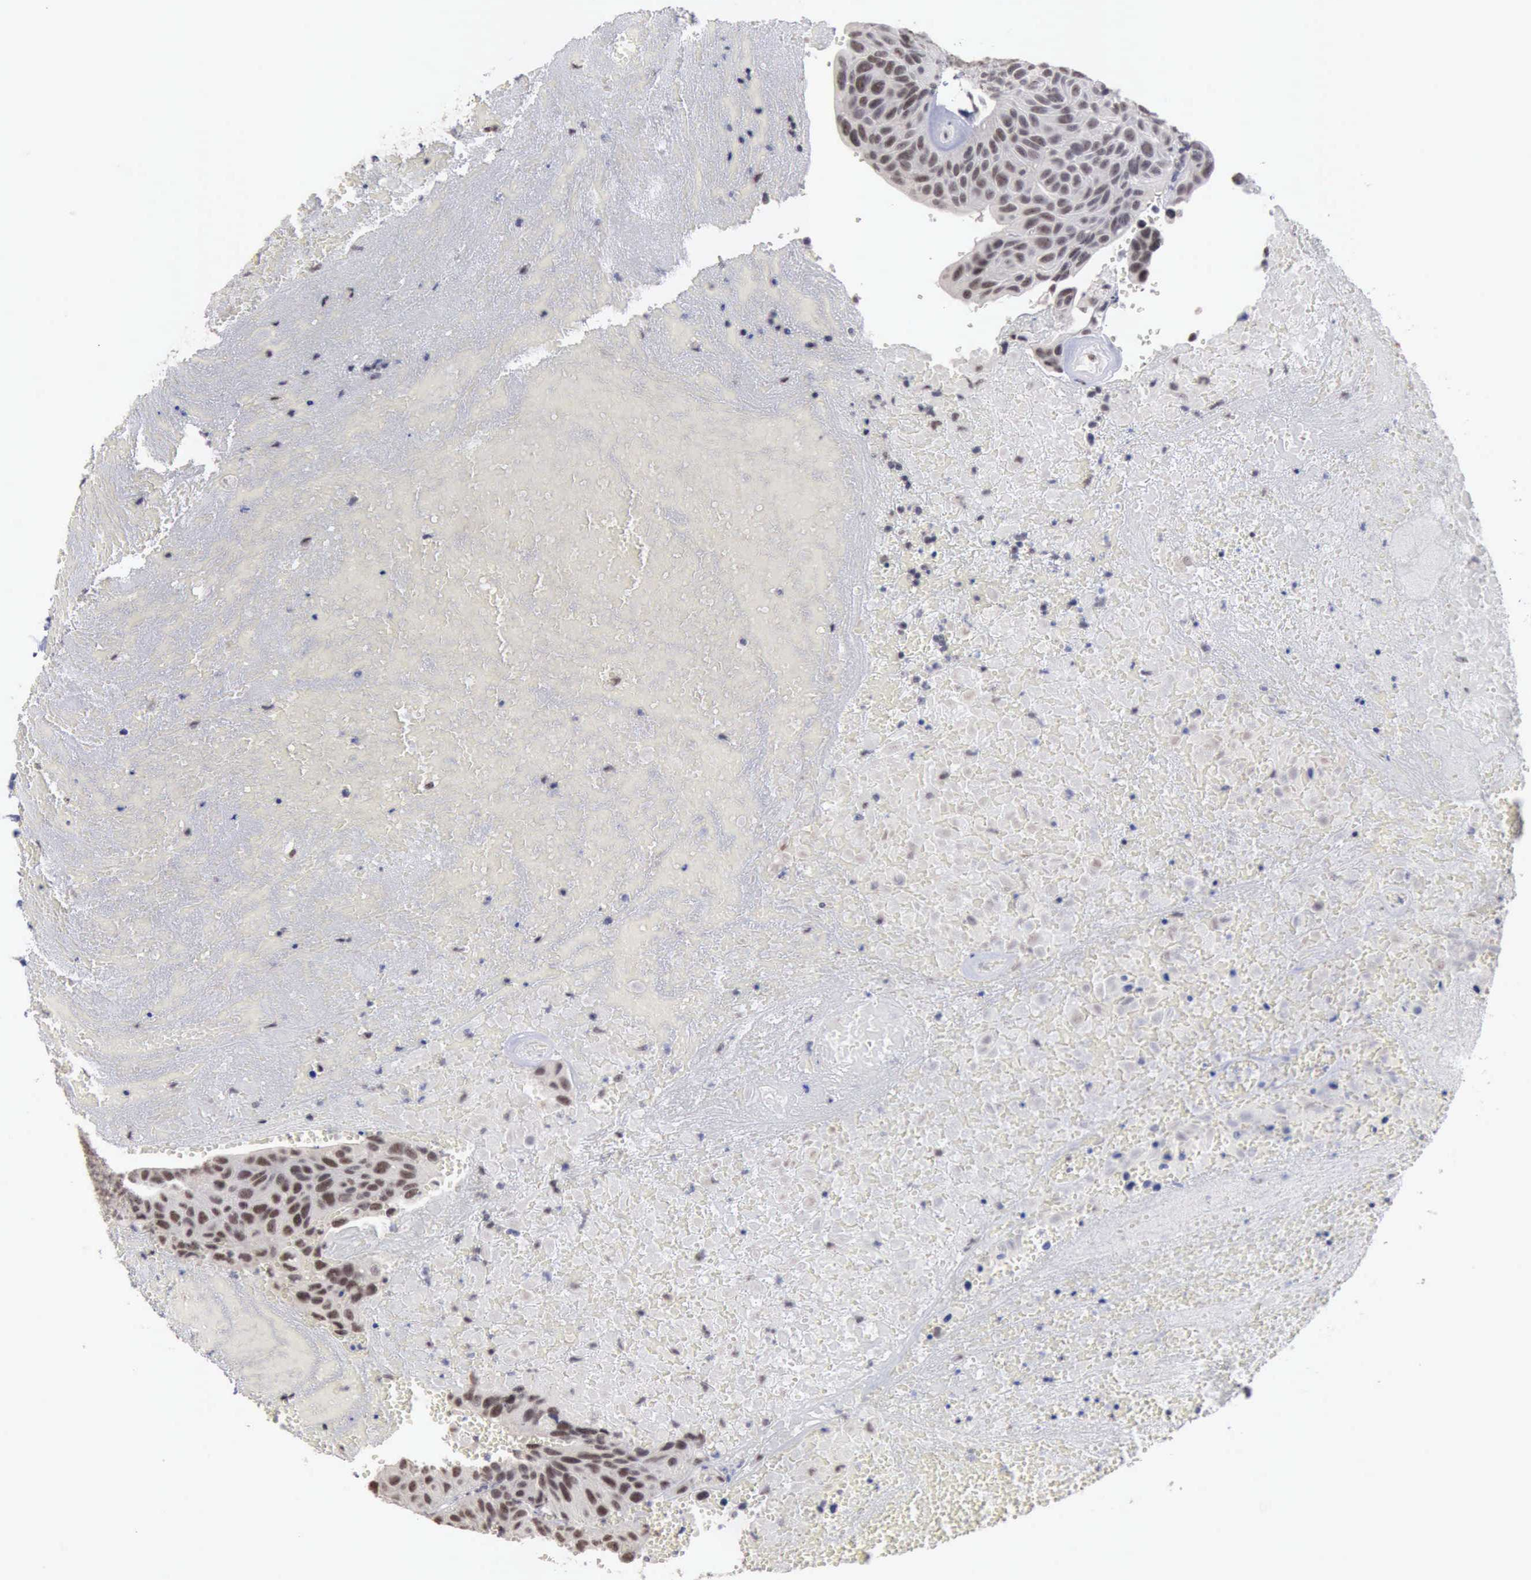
{"staining": {"intensity": "moderate", "quantity": ">75%", "location": "nuclear"}, "tissue": "urothelial cancer", "cell_type": "Tumor cells", "image_type": "cancer", "snomed": [{"axis": "morphology", "description": "Urothelial carcinoma, High grade"}, {"axis": "topography", "description": "Urinary bladder"}], "caption": "Human urothelial cancer stained with a protein marker exhibits moderate staining in tumor cells.", "gene": "TAF1", "patient": {"sex": "male", "age": 66}}